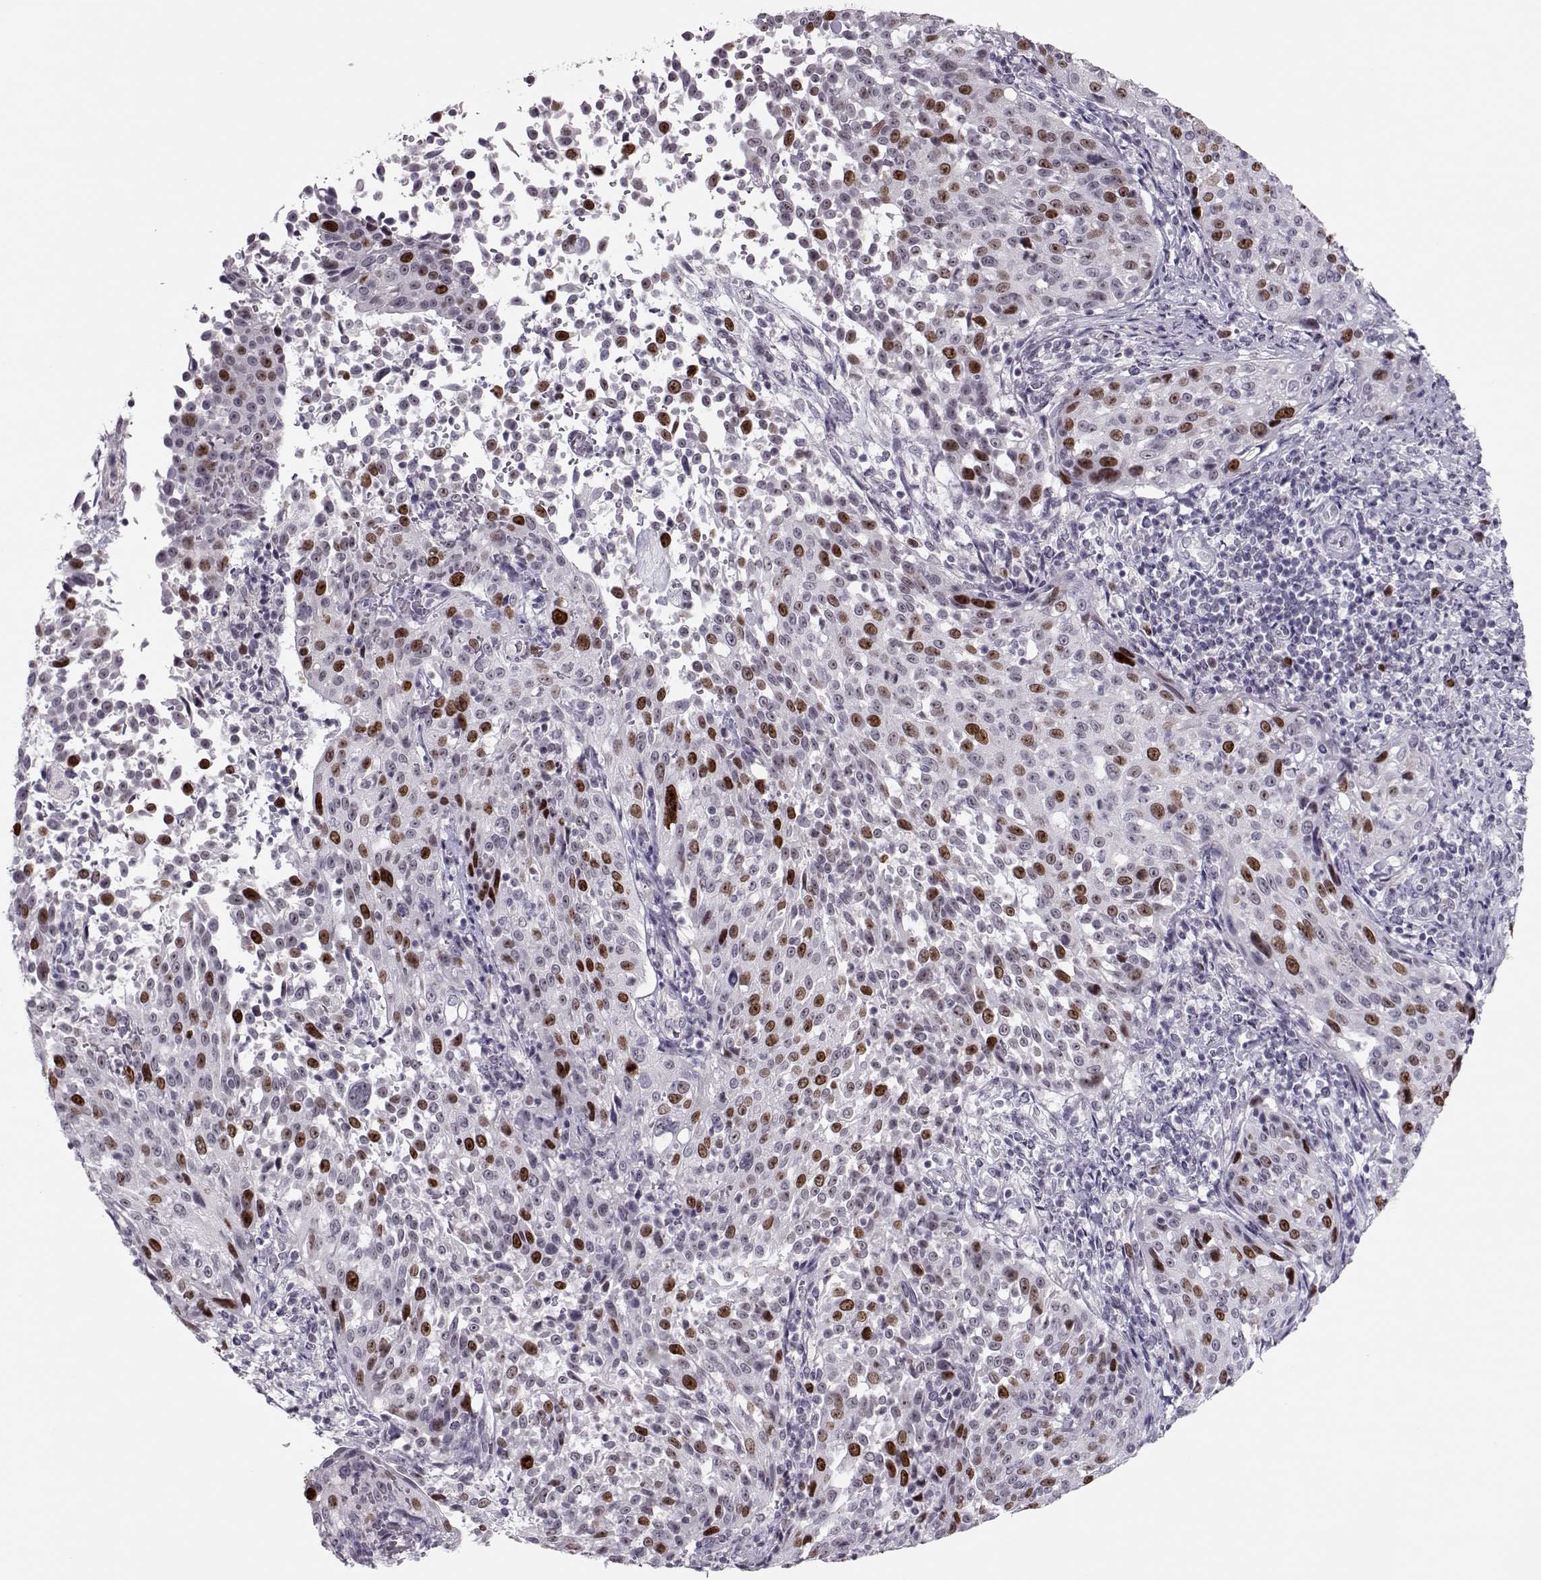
{"staining": {"intensity": "strong", "quantity": "<25%", "location": "nuclear"}, "tissue": "cervical cancer", "cell_type": "Tumor cells", "image_type": "cancer", "snomed": [{"axis": "morphology", "description": "Squamous cell carcinoma, NOS"}, {"axis": "topography", "description": "Cervix"}], "caption": "Protein staining reveals strong nuclear staining in approximately <25% of tumor cells in squamous cell carcinoma (cervical). The staining is performed using DAB (3,3'-diaminobenzidine) brown chromogen to label protein expression. The nuclei are counter-stained blue using hematoxylin.", "gene": "SGO1", "patient": {"sex": "female", "age": 26}}